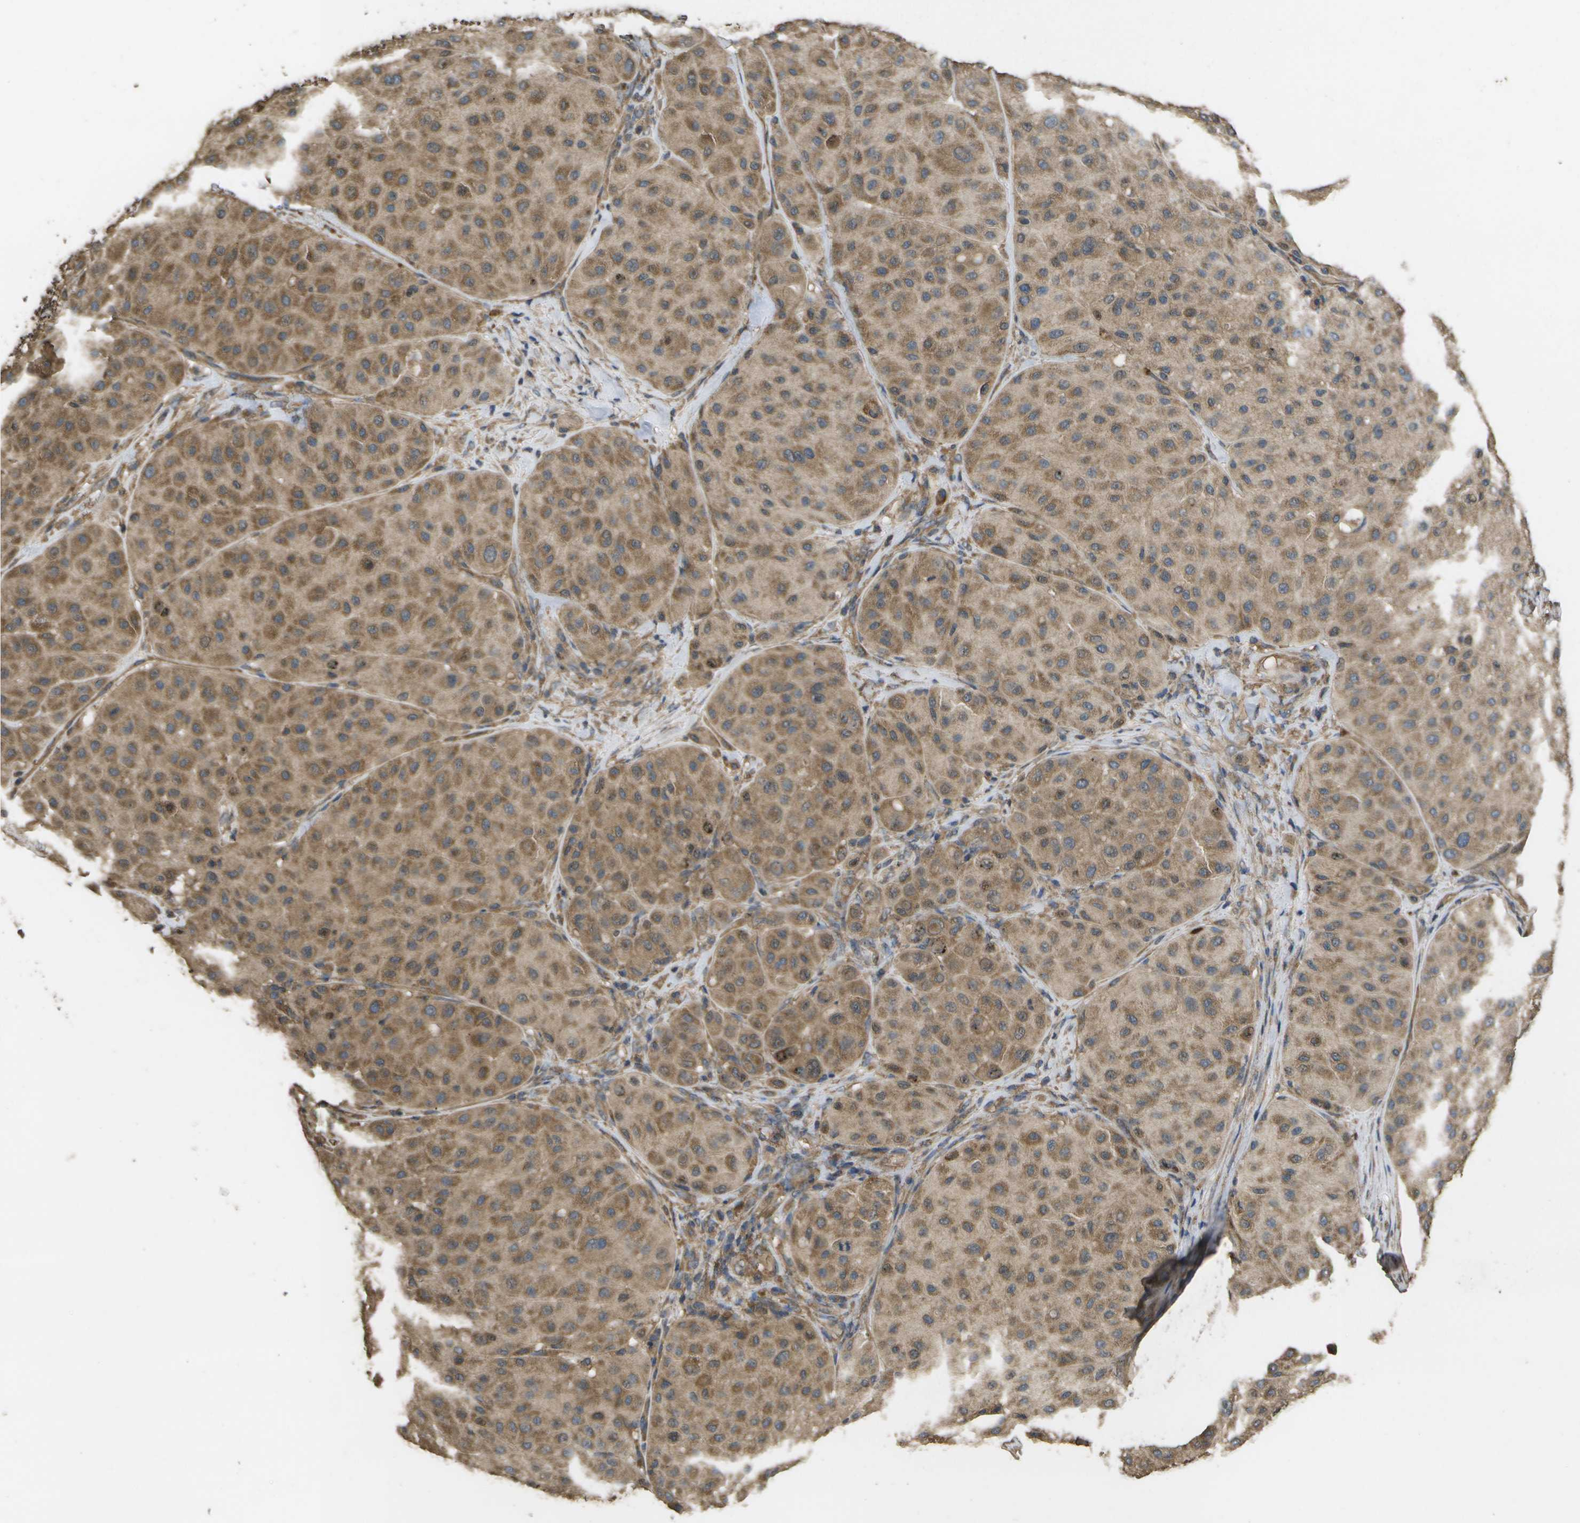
{"staining": {"intensity": "moderate", "quantity": ">75%", "location": "cytoplasmic/membranous"}, "tissue": "melanoma", "cell_type": "Tumor cells", "image_type": "cancer", "snomed": [{"axis": "morphology", "description": "Normal tissue, NOS"}, {"axis": "morphology", "description": "Malignant melanoma, Metastatic site"}, {"axis": "topography", "description": "Skin"}], "caption": "This is an image of immunohistochemistry staining of malignant melanoma (metastatic site), which shows moderate expression in the cytoplasmic/membranous of tumor cells.", "gene": "SACS", "patient": {"sex": "male", "age": 41}}